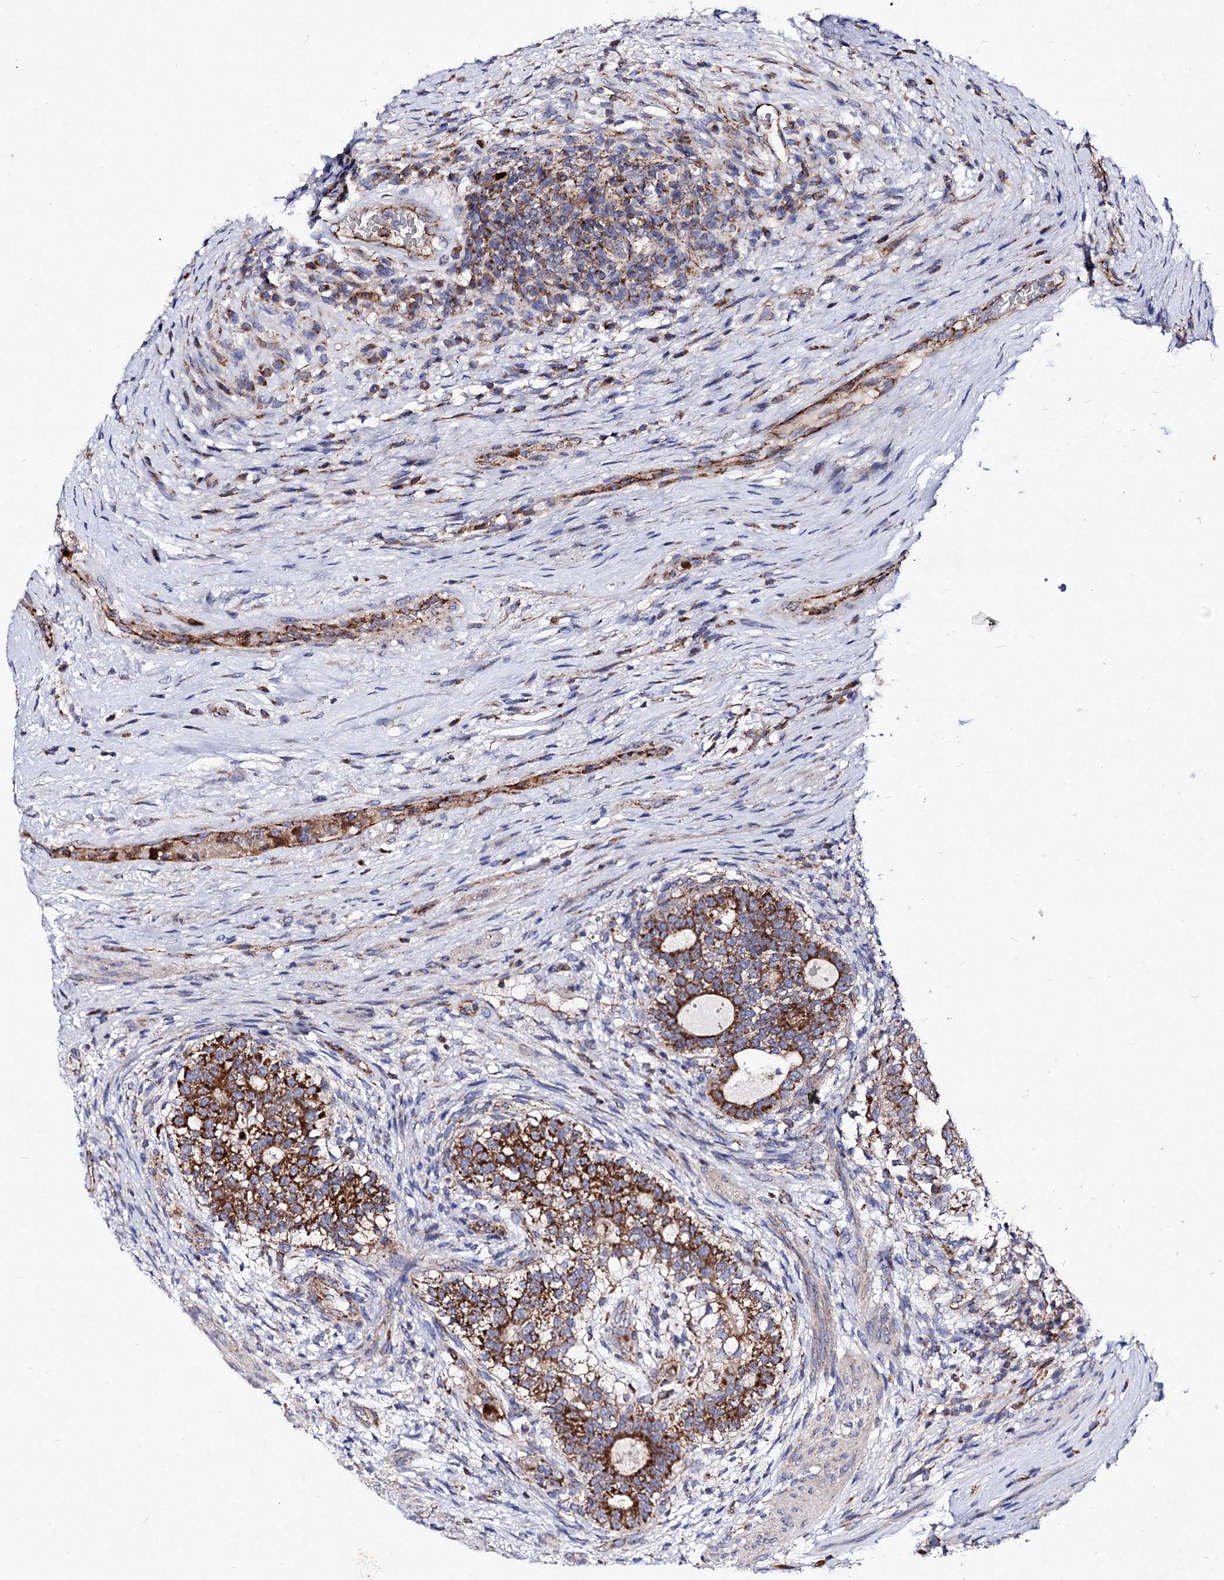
{"staining": {"intensity": "moderate", "quantity": "25%-75%", "location": "cytoplasmic/membranous"}, "tissue": "testis cancer", "cell_type": "Tumor cells", "image_type": "cancer", "snomed": [{"axis": "morphology", "description": "Carcinoma, Embryonal, NOS"}, {"axis": "topography", "description": "Testis"}], "caption": "This micrograph reveals immunohistochemistry staining of human testis embryonal carcinoma, with medium moderate cytoplasmic/membranous staining in approximately 25%-75% of tumor cells.", "gene": "ACAD9", "patient": {"sex": "male", "age": 26}}